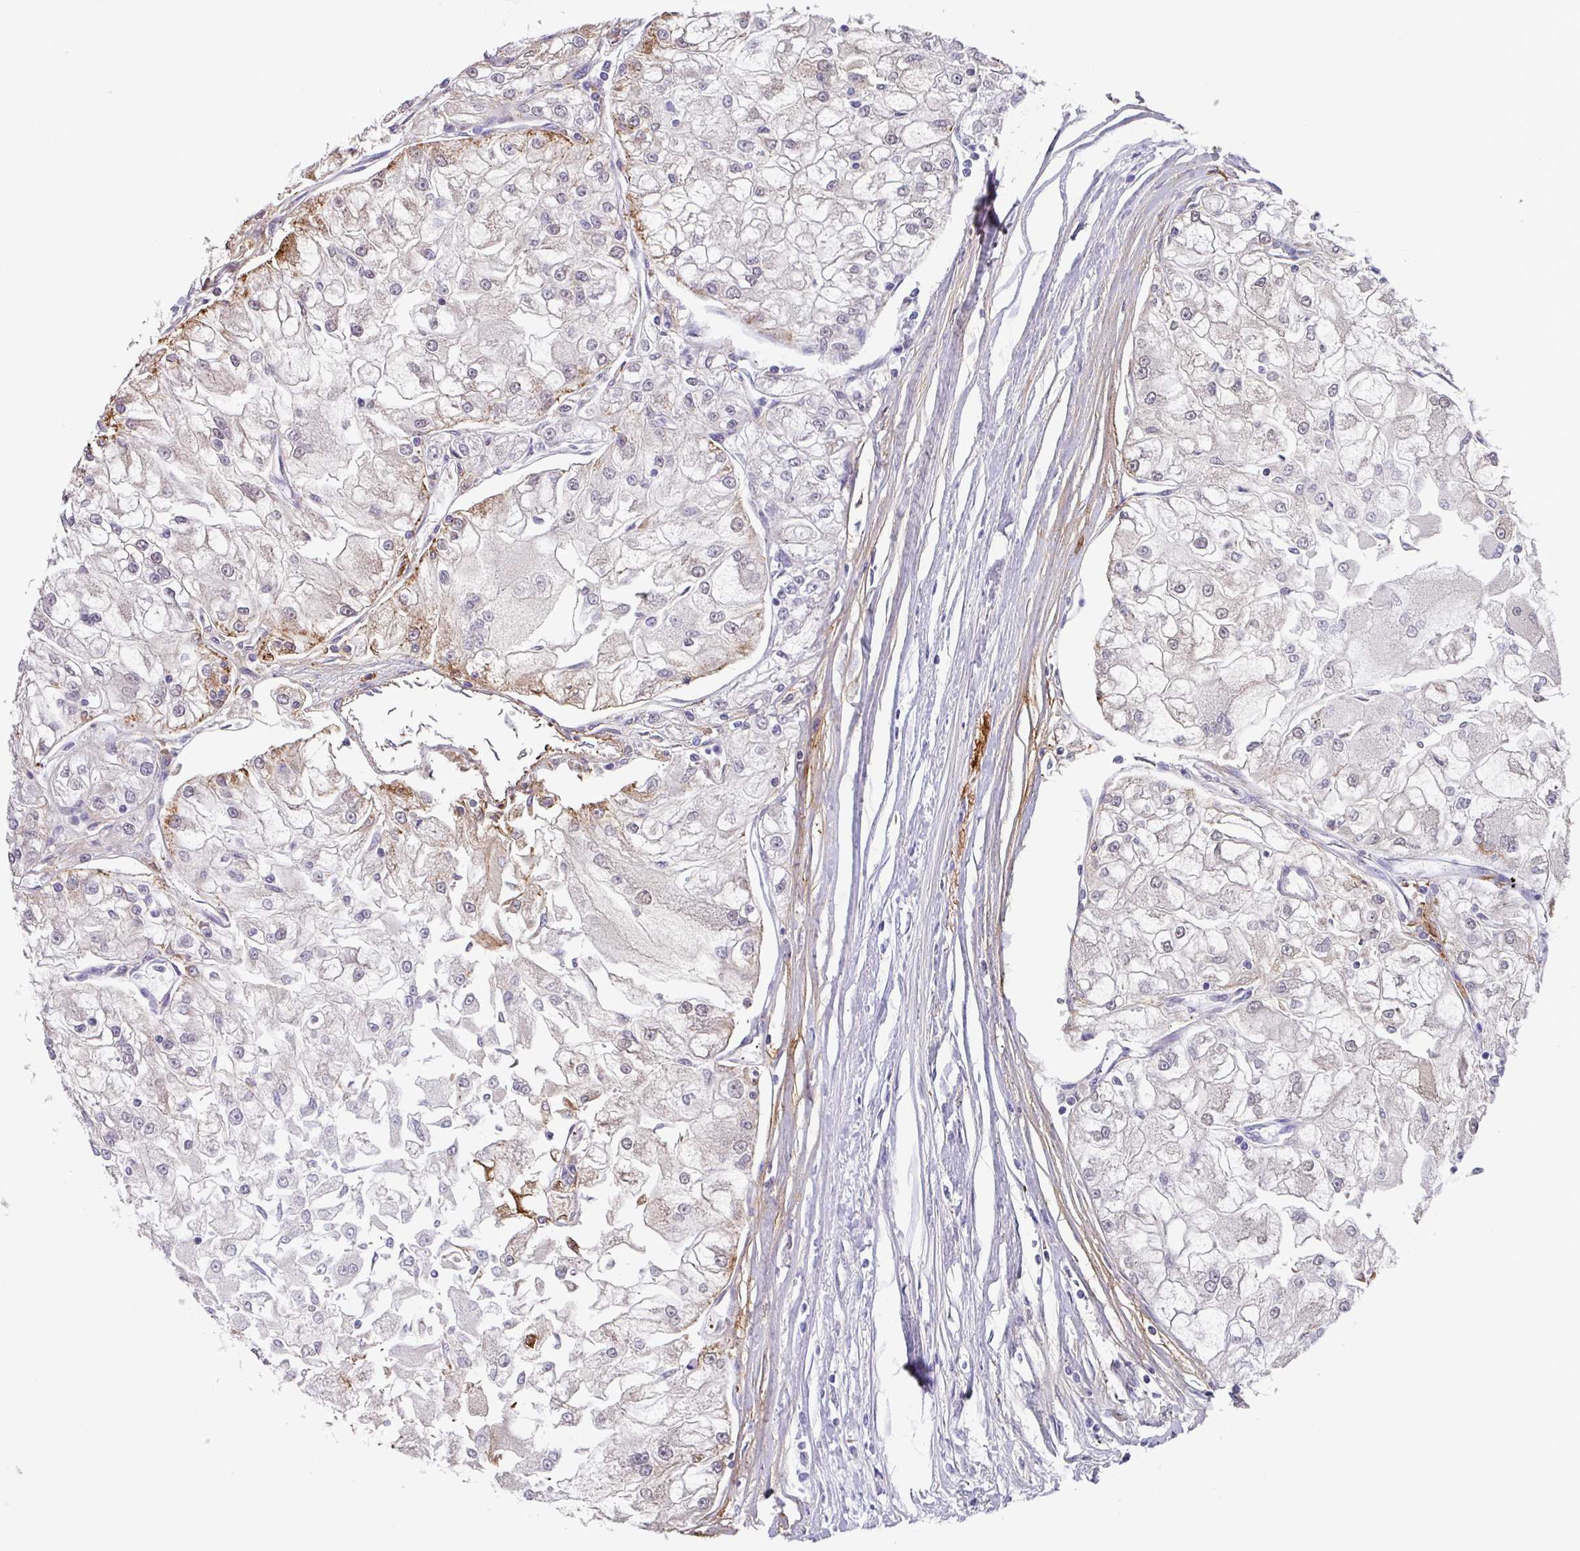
{"staining": {"intensity": "moderate", "quantity": "<25%", "location": "cytoplasmic/membranous"}, "tissue": "renal cancer", "cell_type": "Tumor cells", "image_type": "cancer", "snomed": [{"axis": "morphology", "description": "Adenocarcinoma, NOS"}, {"axis": "topography", "description": "Kidney"}], "caption": "A brown stain shows moderate cytoplasmic/membranous expression of a protein in human renal cancer tumor cells. Using DAB (brown) and hematoxylin (blue) stains, captured at high magnification using brightfield microscopy.", "gene": "C1QB", "patient": {"sex": "female", "age": 72}}